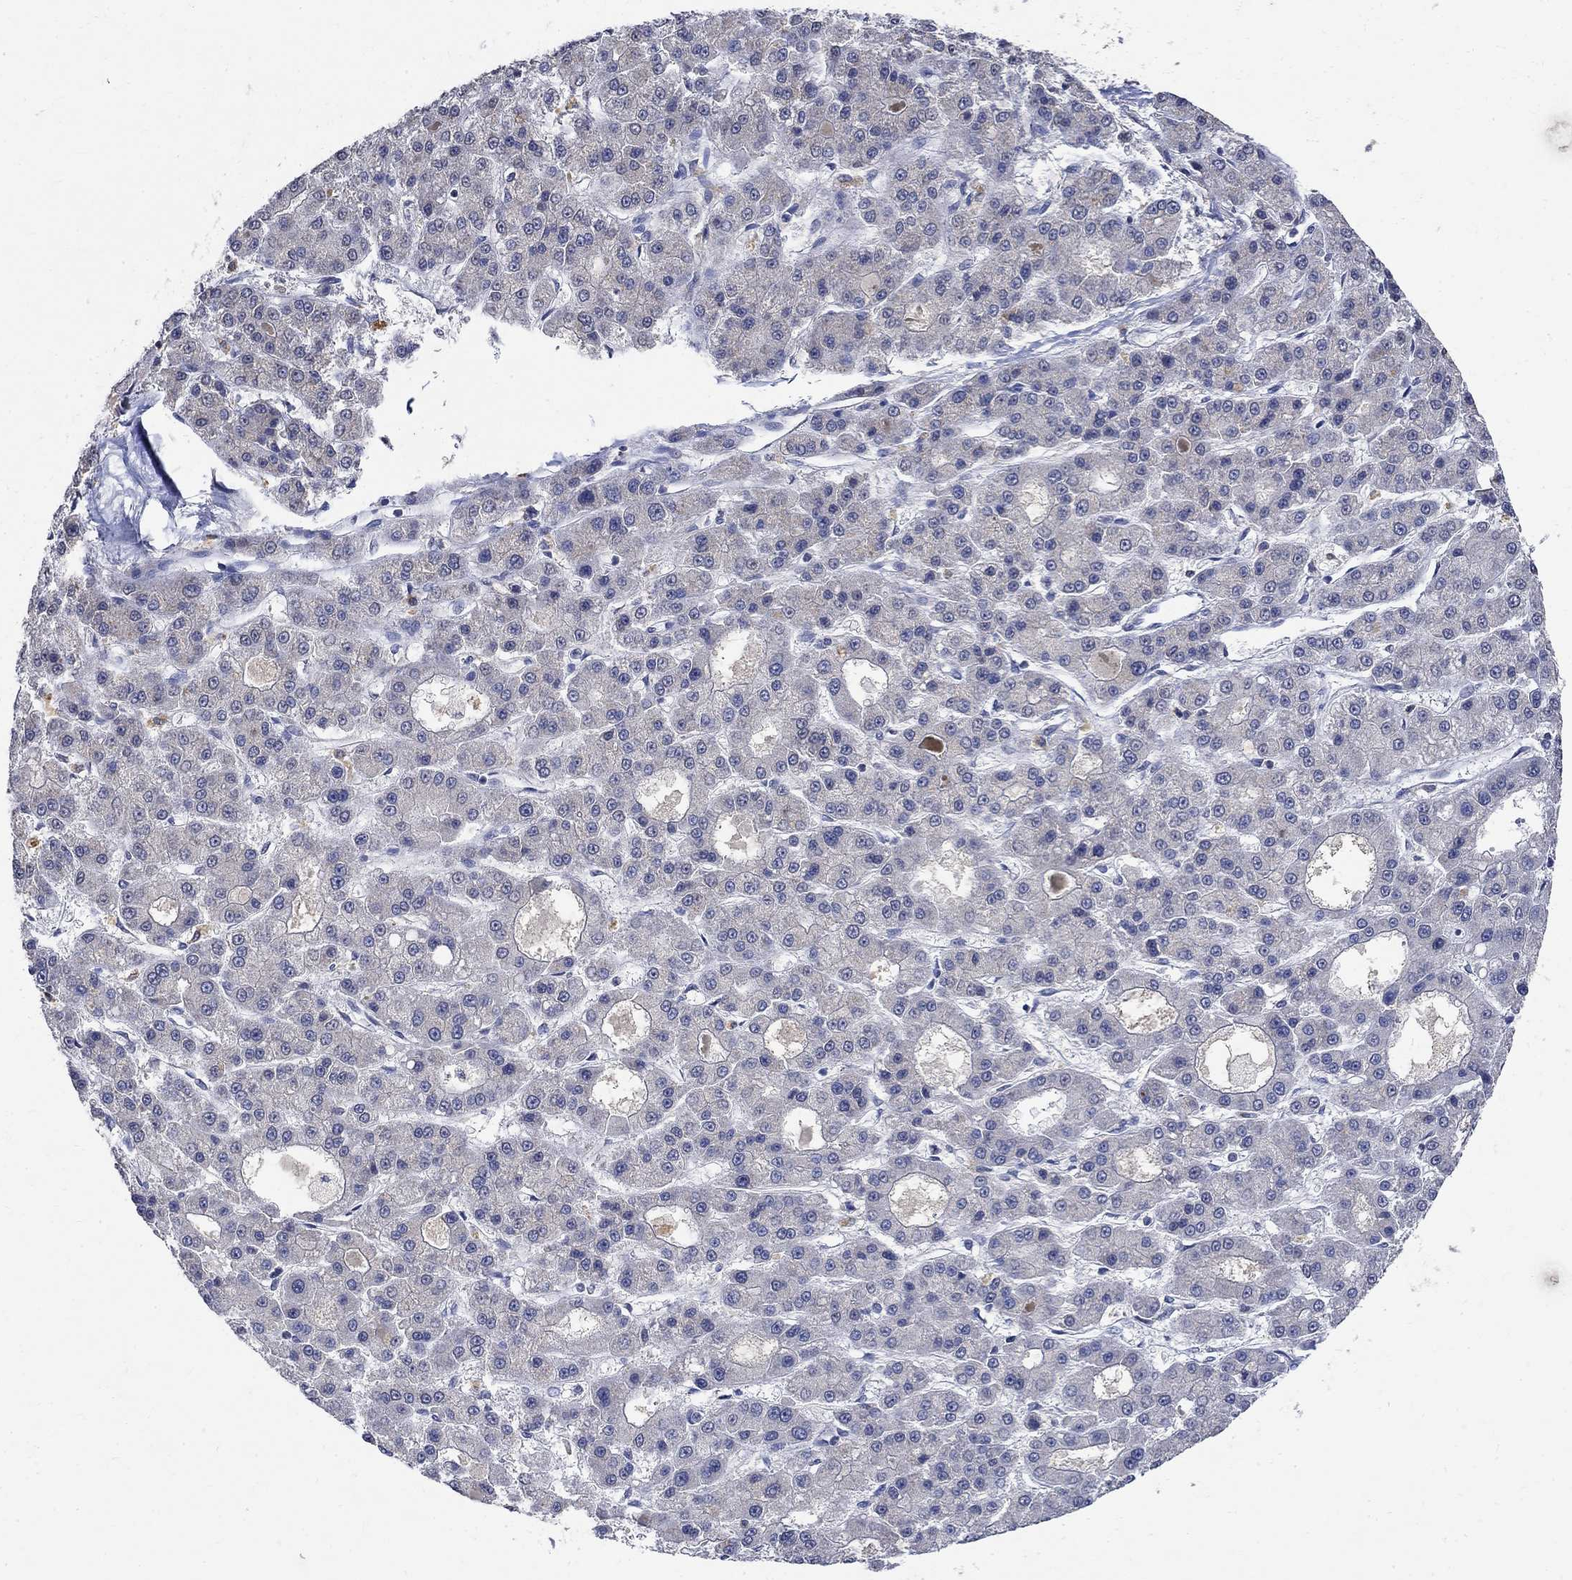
{"staining": {"intensity": "negative", "quantity": "none", "location": "none"}, "tissue": "liver cancer", "cell_type": "Tumor cells", "image_type": "cancer", "snomed": [{"axis": "morphology", "description": "Carcinoma, Hepatocellular, NOS"}, {"axis": "topography", "description": "Liver"}], "caption": "DAB (3,3'-diaminobenzidine) immunohistochemical staining of liver cancer (hepatocellular carcinoma) displays no significant expression in tumor cells.", "gene": "TMEM169", "patient": {"sex": "male", "age": 70}}